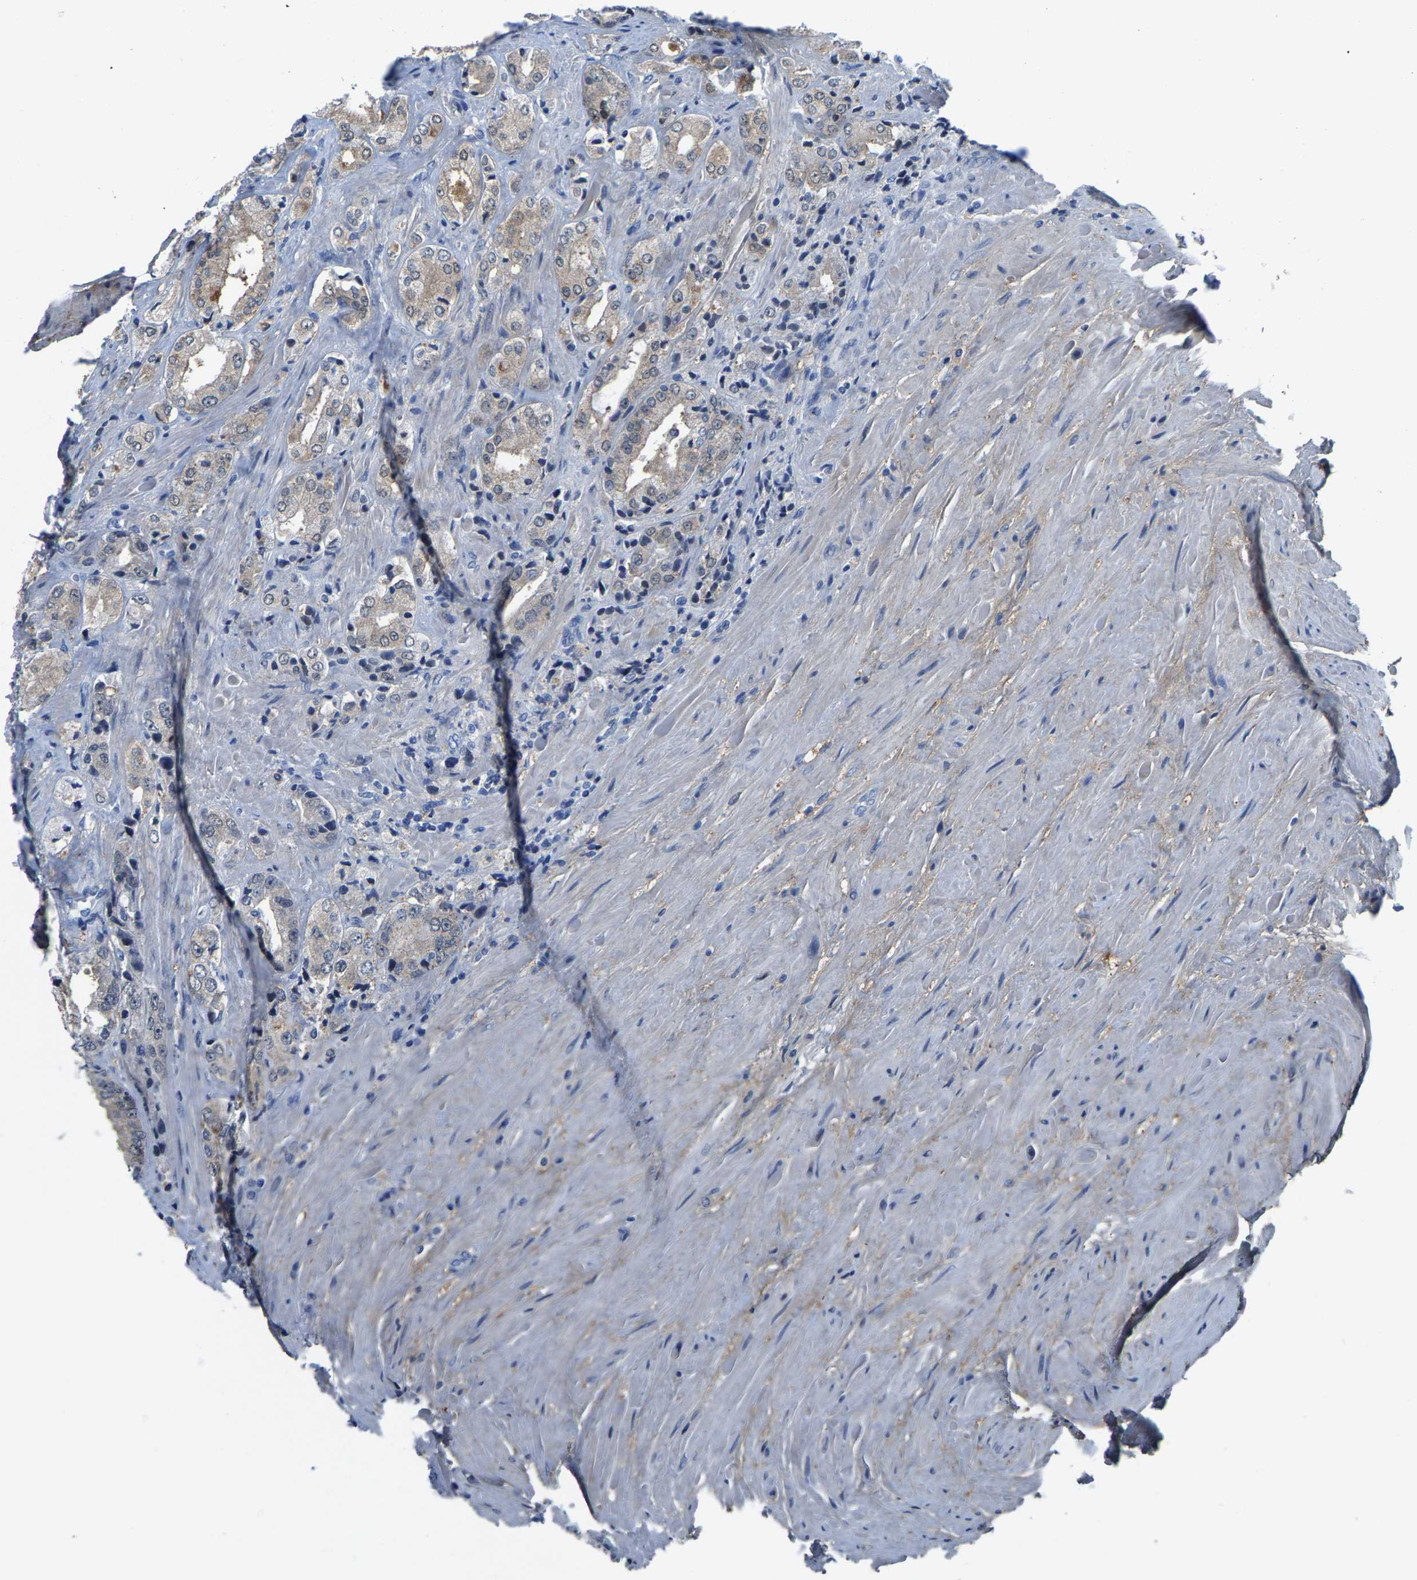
{"staining": {"intensity": "weak", "quantity": "<25%", "location": "cytoplasmic/membranous"}, "tissue": "prostate cancer", "cell_type": "Tumor cells", "image_type": "cancer", "snomed": [{"axis": "morphology", "description": "Adenocarcinoma, High grade"}, {"axis": "topography", "description": "Prostate"}], "caption": "Prostate cancer was stained to show a protein in brown. There is no significant staining in tumor cells.", "gene": "SSH3", "patient": {"sex": "male", "age": 61}}